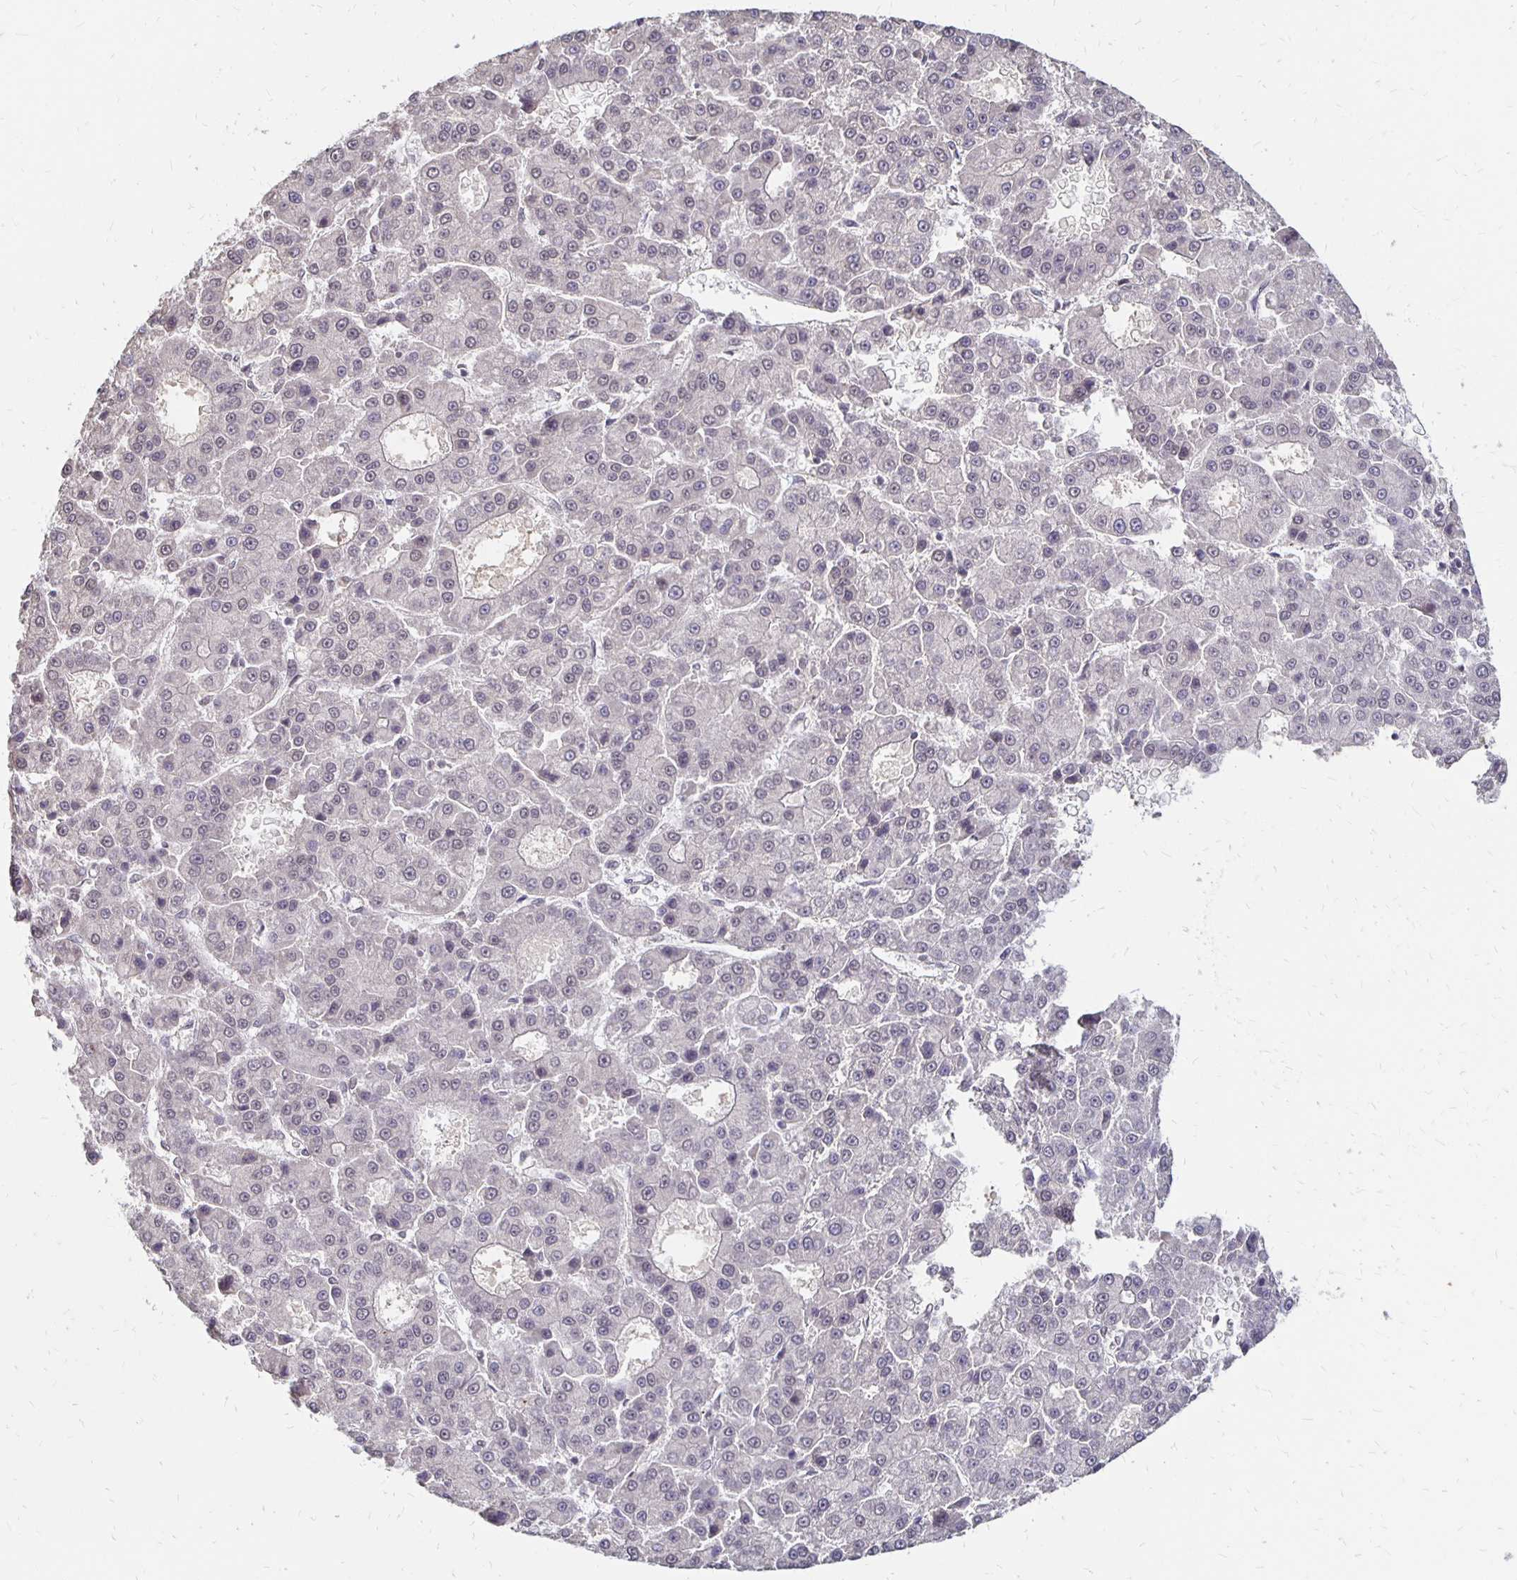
{"staining": {"intensity": "negative", "quantity": "none", "location": "none"}, "tissue": "liver cancer", "cell_type": "Tumor cells", "image_type": "cancer", "snomed": [{"axis": "morphology", "description": "Carcinoma, Hepatocellular, NOS"}, {"axis": "topography", "description": "Liver"}], "caption": "The photomicrograph exhibits no significant positivity in tumor cells of liver cancer. (Brightfield microscopy of DAB (3,3'-diaminobenzidine) IHC at high magnification).", "gene": "CLASRP", "patient": {"sex": "male", "age": 70}}